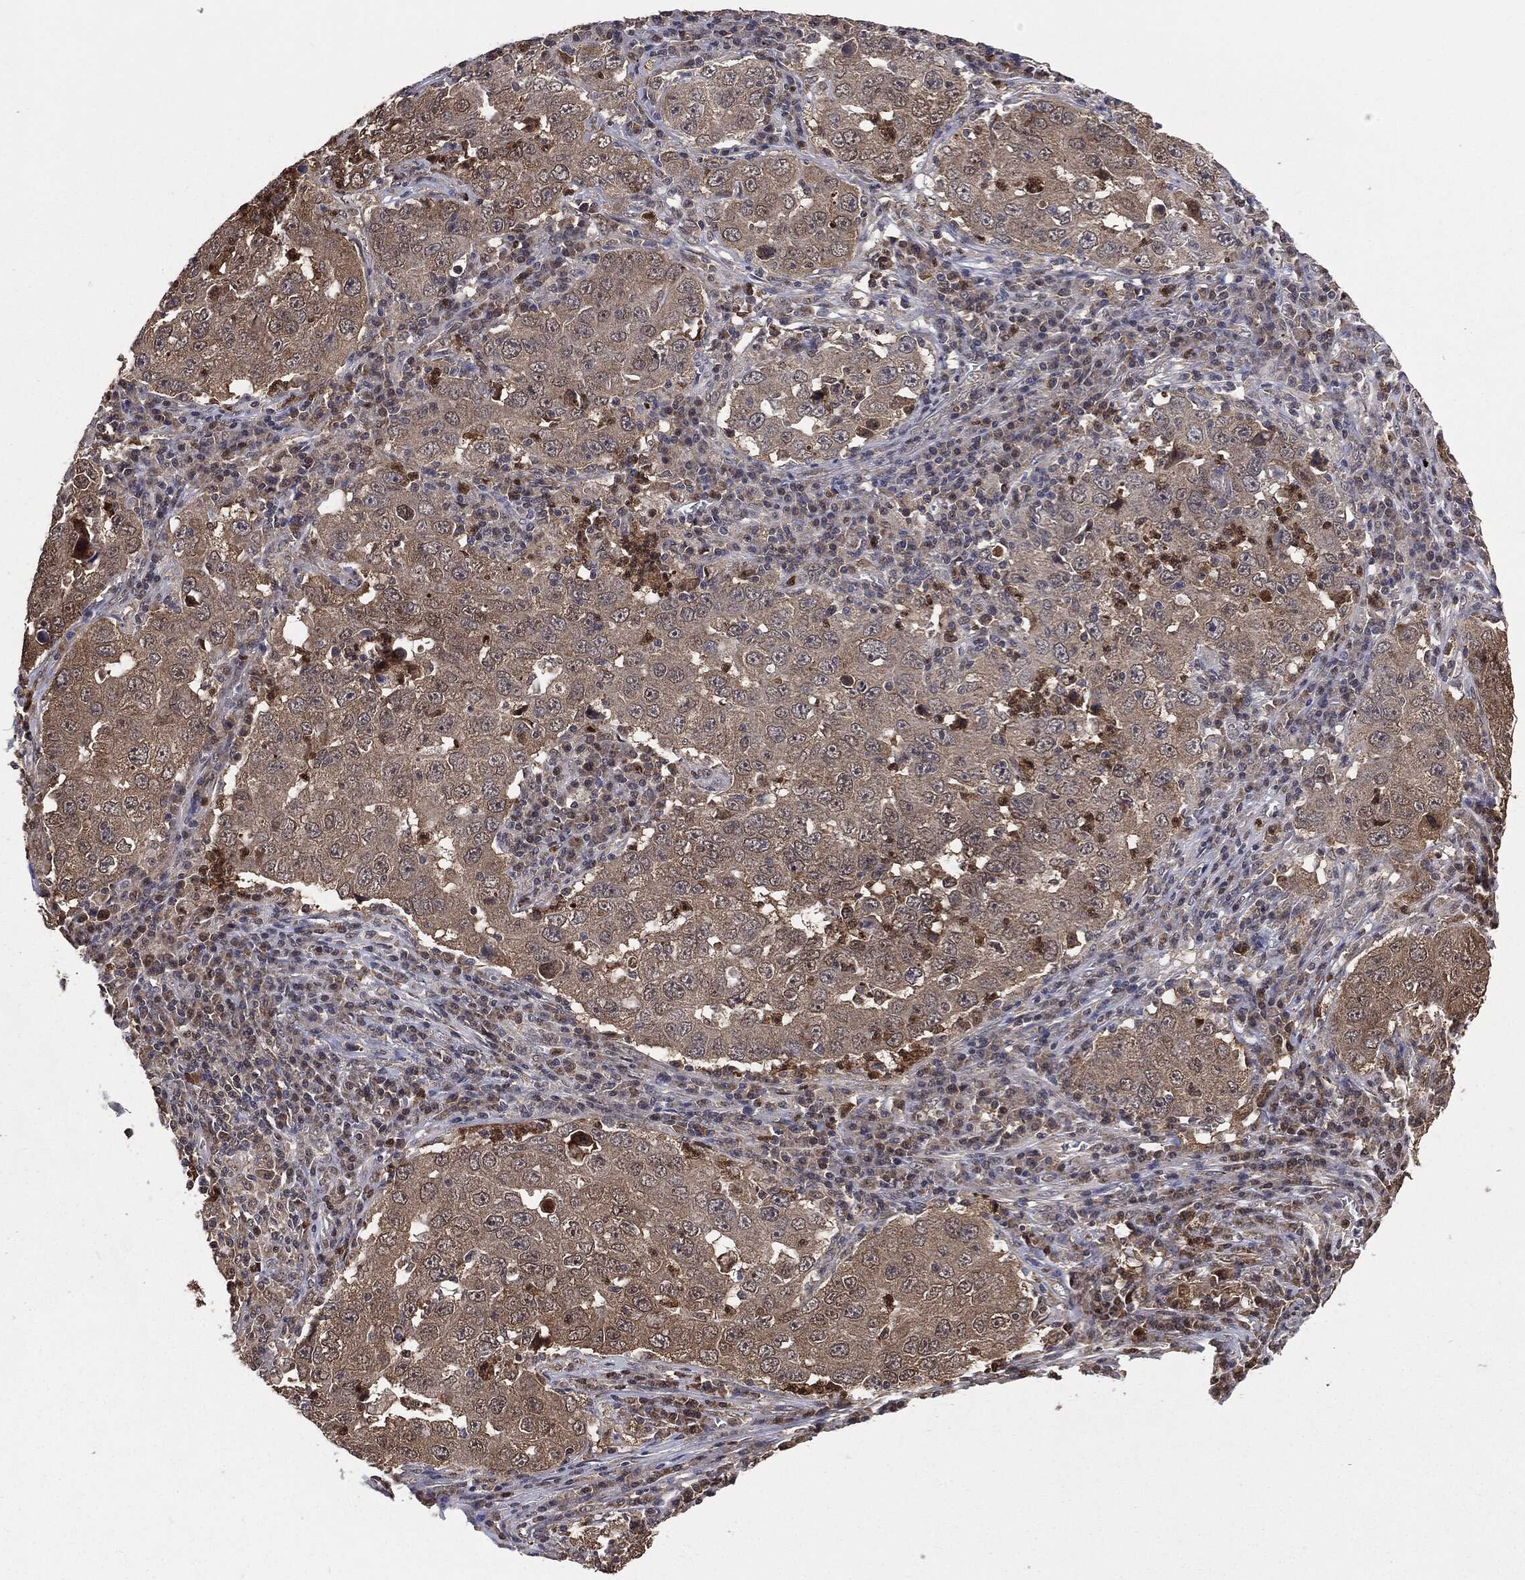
{"staining": {"intensity": "negative", "quantity": "none", "location": "none"}, "tissue": "lung cancer", "cell_type": "Tumor cells", "image_type": "cancer", "snomed": [{"axis": "morphology", "description": "Adenocarcinoma, NOS"}, {"axis": "topography", "description": "Lung"}], "caption": "Tumor cells show no significant positivity in lung cancer (adenocarcinoma).", "gene": "GPI", "patient": {"sex": "male", "age": 73}}